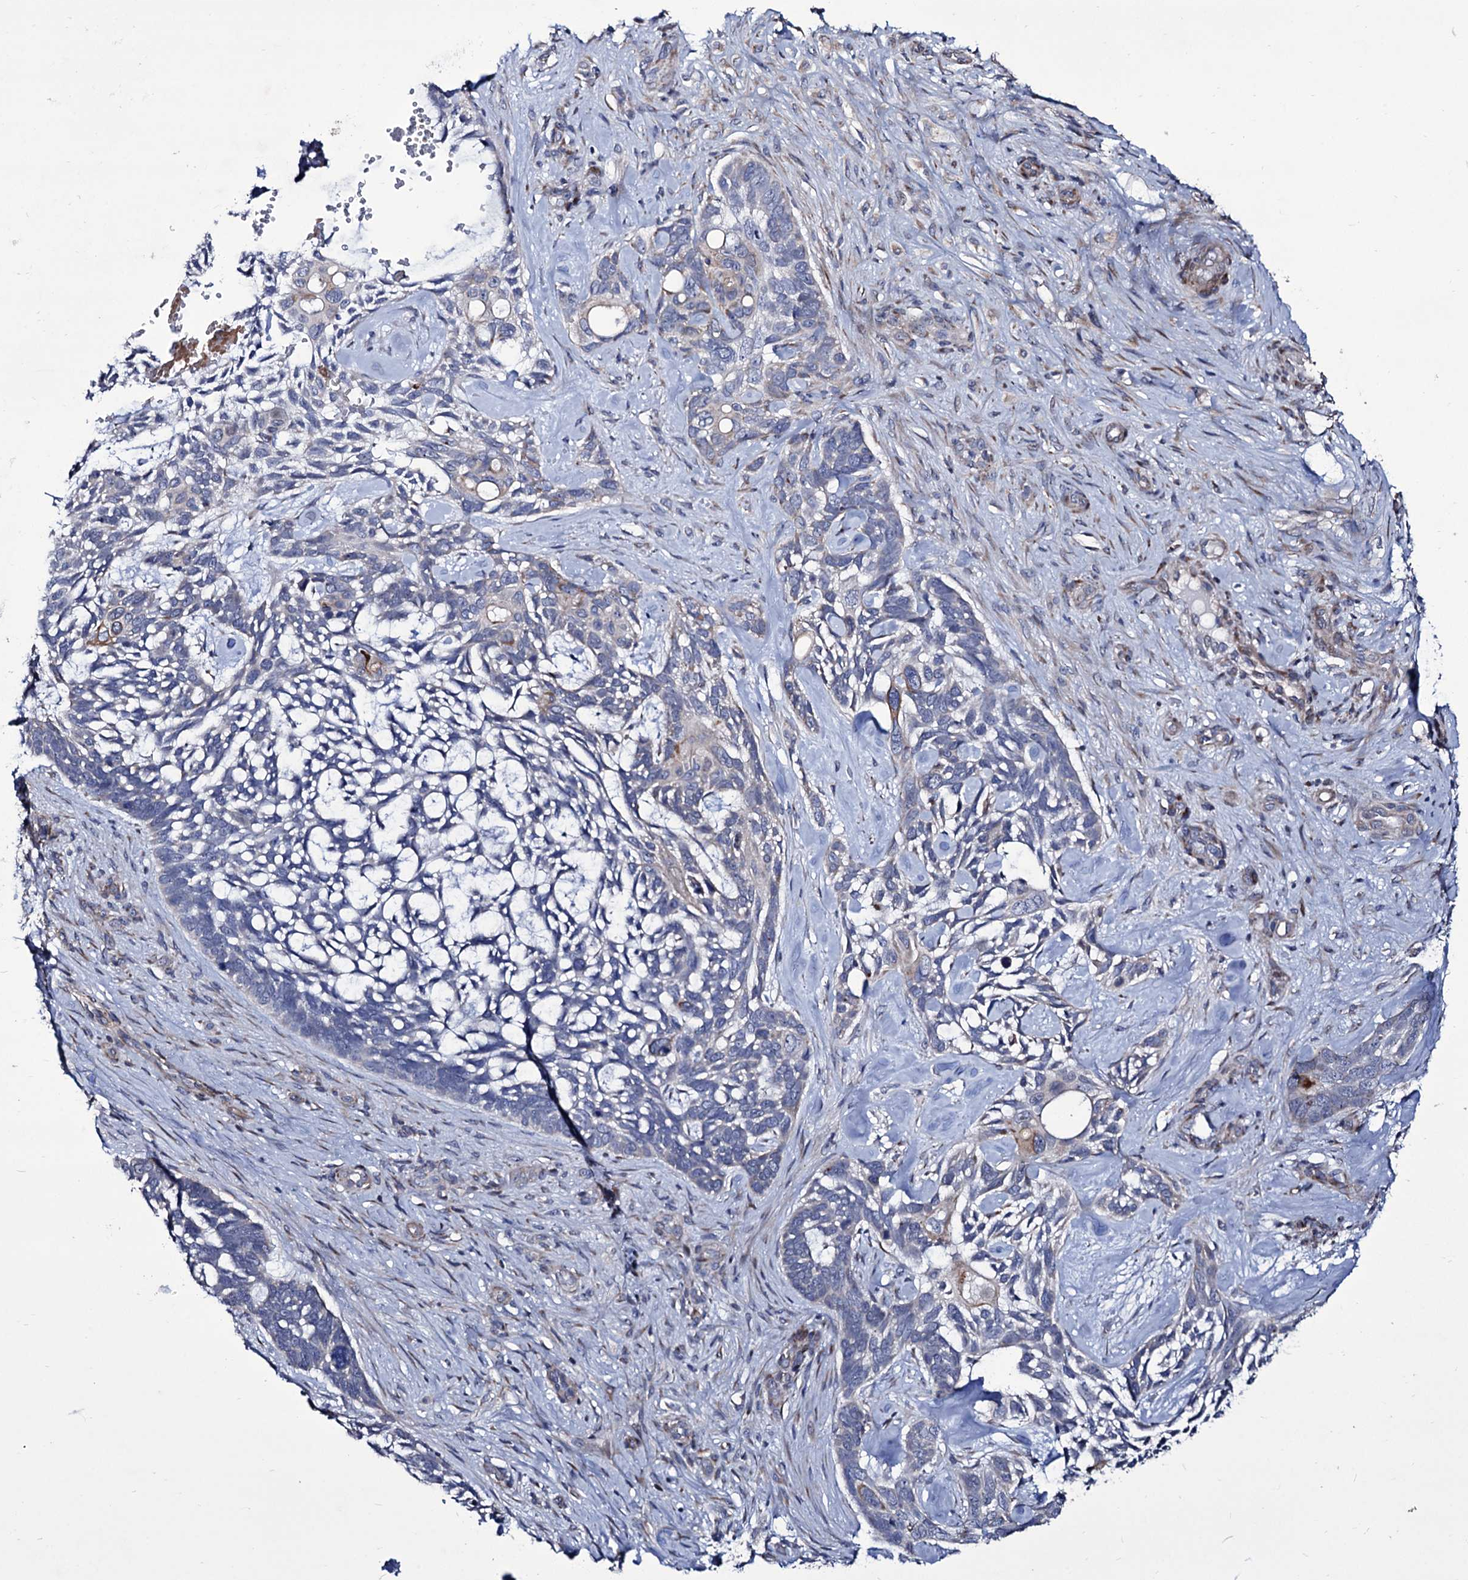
{"staining": {"intensity": "negative", "quantity": "none", "location": "none"}, "tissue": "skin cancer", "cell_type": "Tumor cells", "image_type": "cancer", "snomed": [{"axis": "morphology", "description": "Basal cell carcinoma"}, {"axis": "topography", "description": "Skin"}], "caption": "Immunohistochemistry of human skin cancer (basal cell carcinoma) displays no expression in tumor cells.", "gene": "TUBGCP5", "patient": {"sex": "male", "age": 88}}